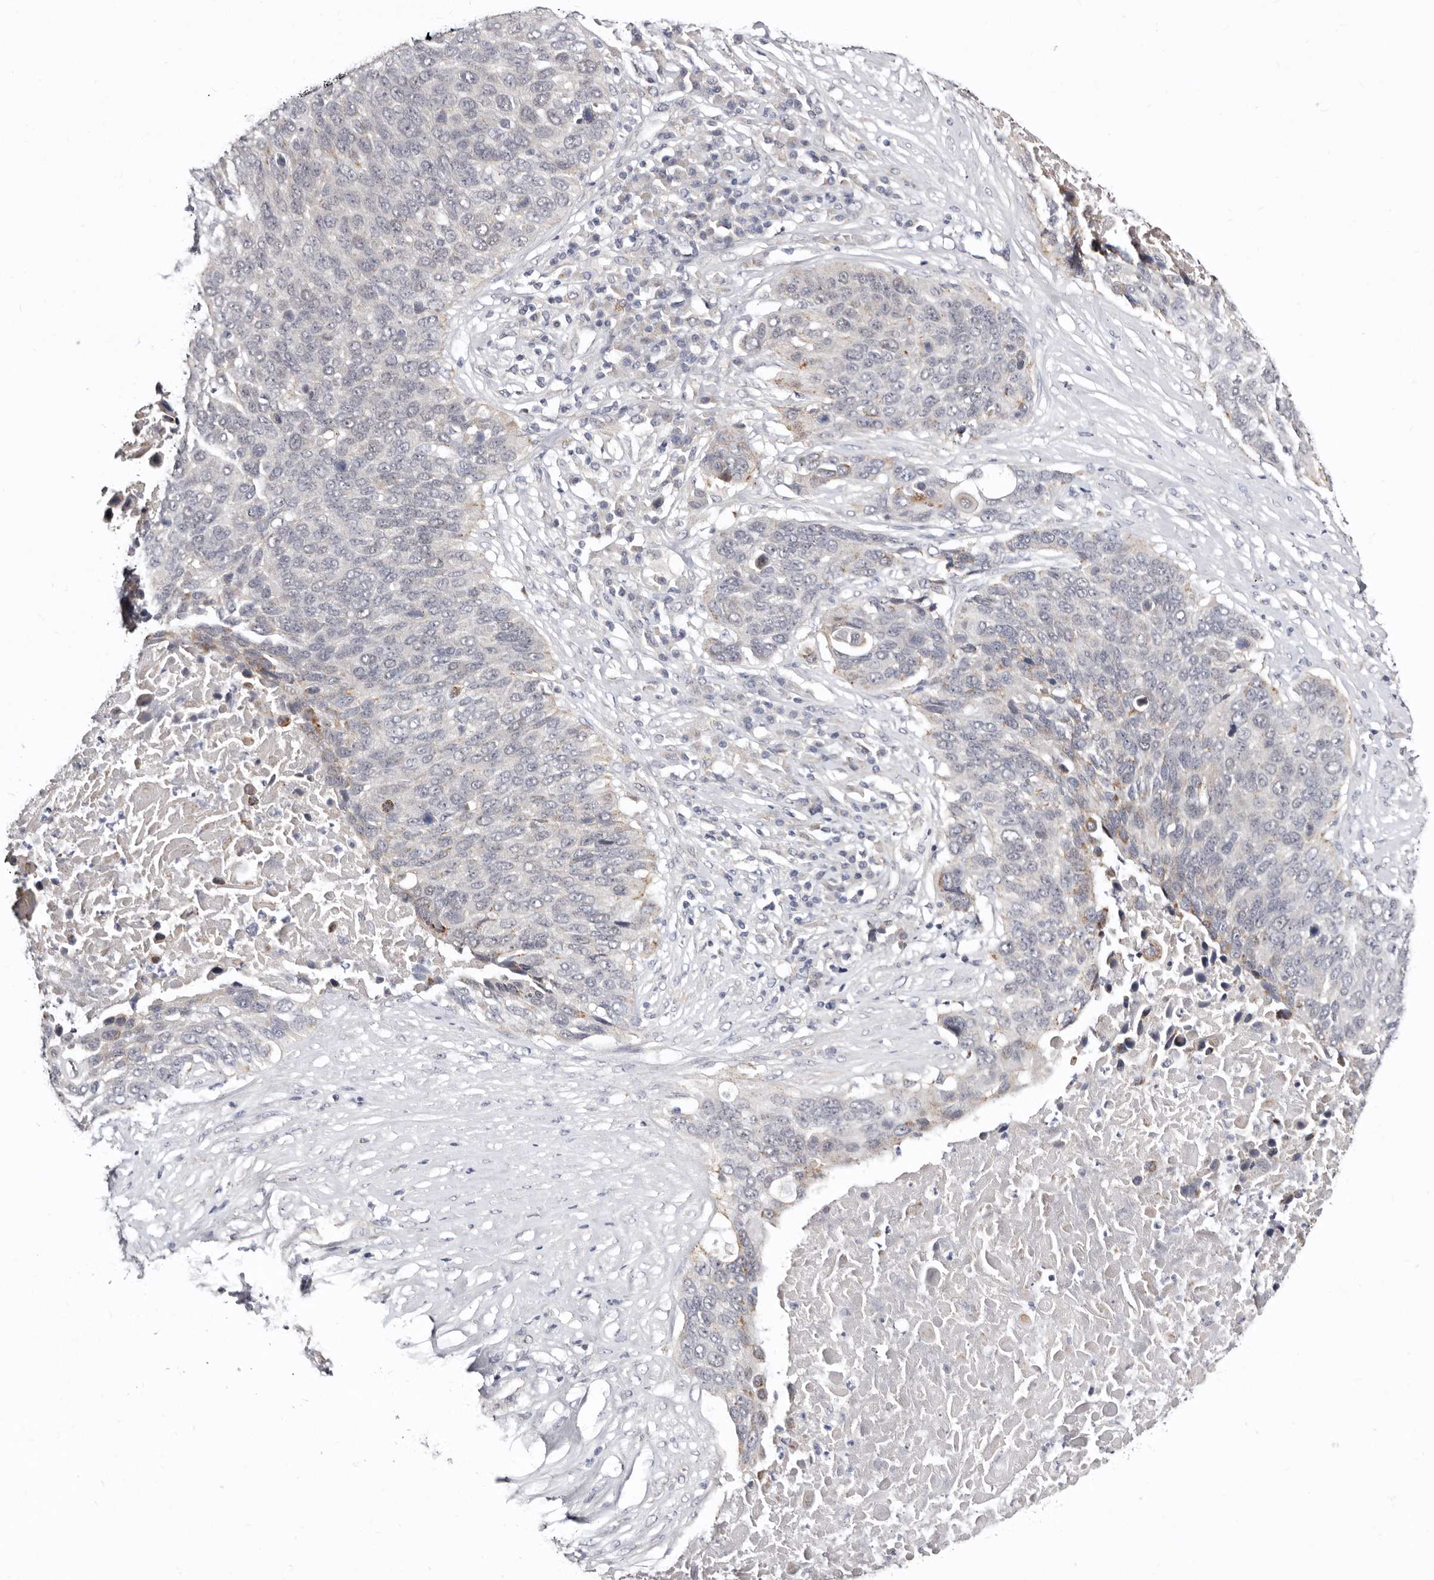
{"staining": {"intensity": "negative", "quantity": "none", "location": "none"}, "tissue": "lung cancer", "cell_type": "Tumor cells", "image_type": "cancer", "snomed": [{"axis": "morphology", "description": "Squamous cell carcinoma, NOS"}, {"axis": "topography", "description": "Lung"}], "caption": "An IHC image of lung squamous cell carcinoma is shown. There is no staining in tumor cells of lung squamous cell carcinoma.", "gene": "KLHL4", "patient": {"sex": "male", "age": 66}}